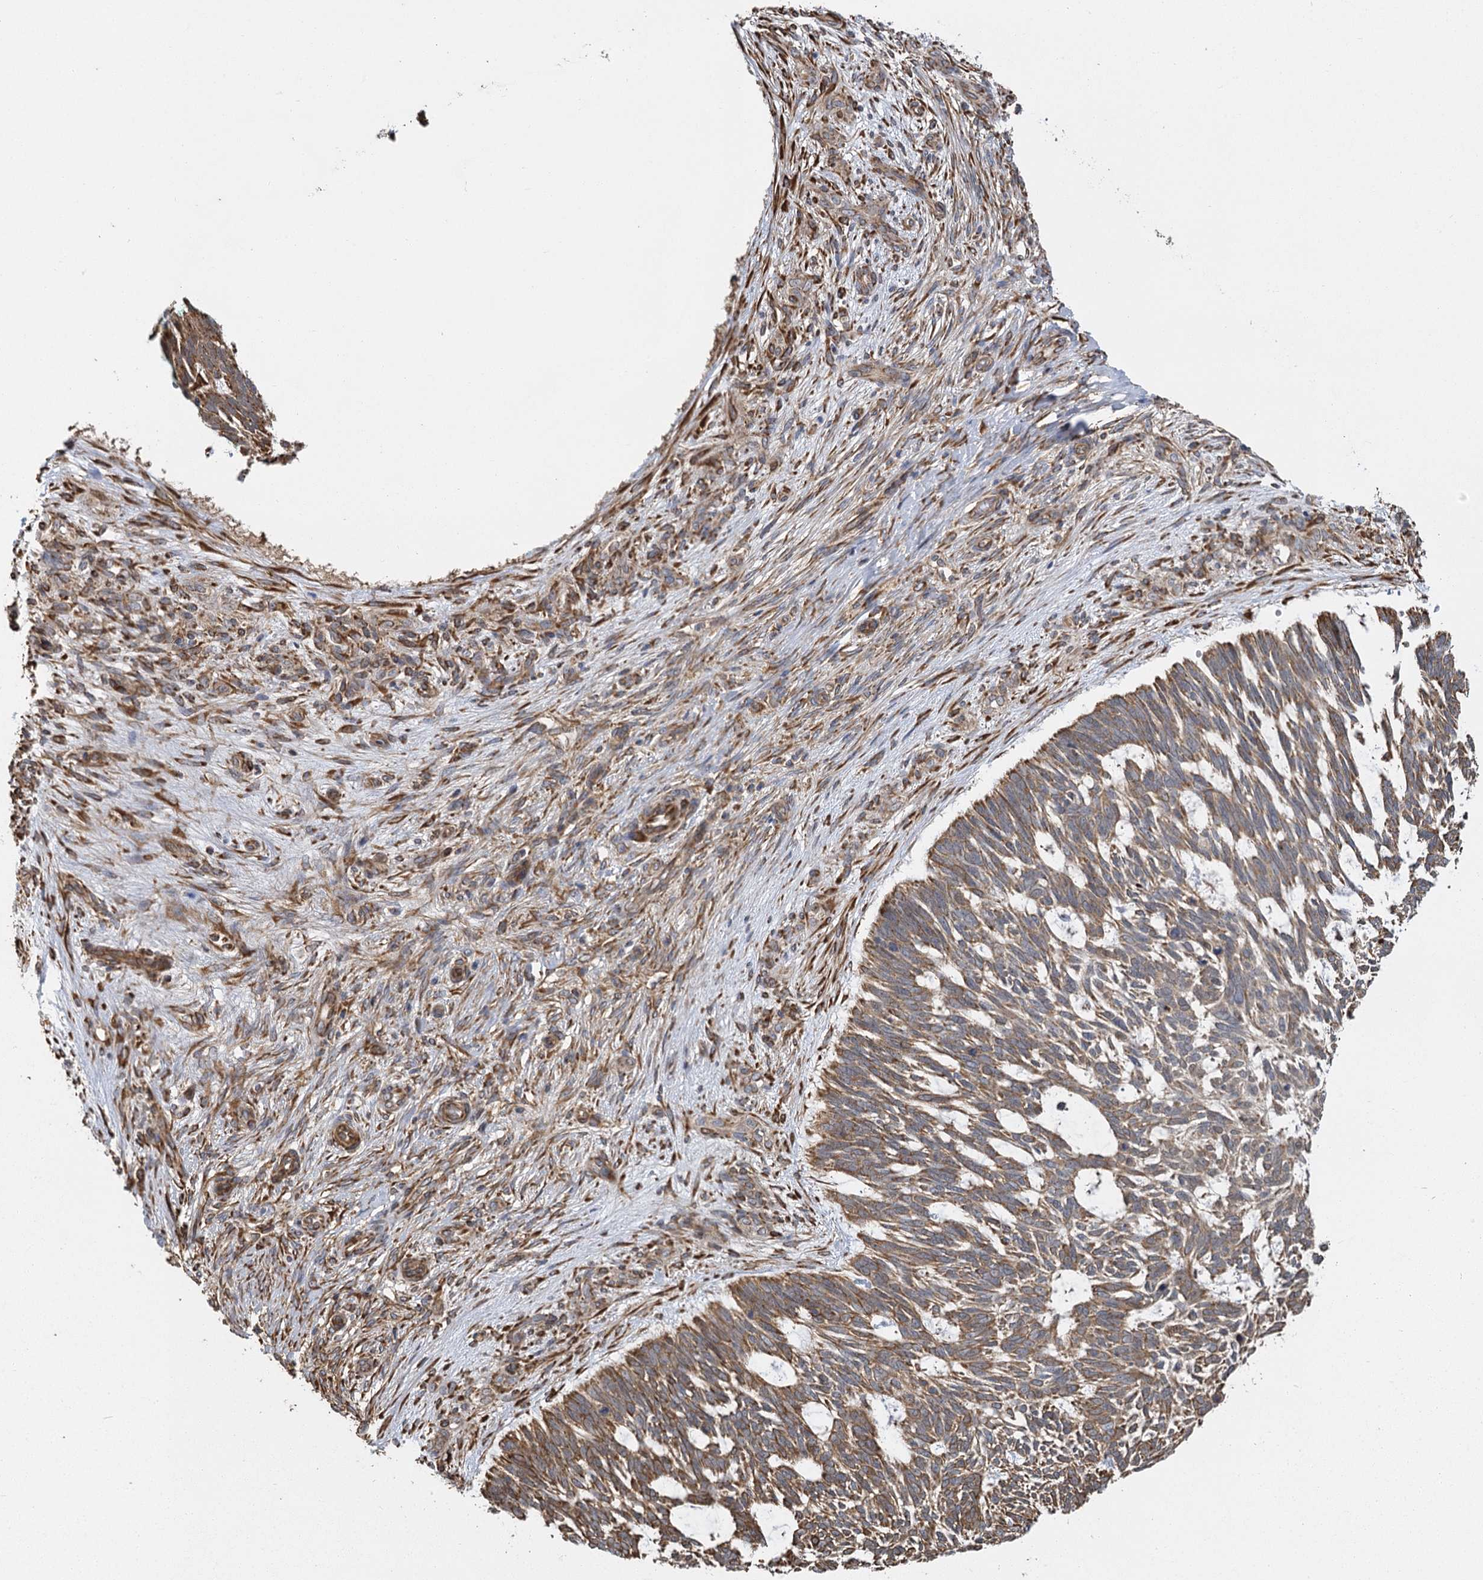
{"staining": {"intensity": "moderate", "quantity": ">75%", "location": "cytoplasmic/membranous"}, "tissue": "skin cancer", "cell_type": "Tumor cells", "image_type": "cancer", "snomed": [{"axis": "morphology", "description": "Basal cell carcinoma"}, {"axis": "topography", "description": "Skin"}], "caption": "Tumor cells display moderate cytoplasmic/membranous positivity in approximately >75% of cells in skin cancer (basal cell carcinoma).", "gene": "IL11RA", "patient": {"sex": "male", "age": 88}}